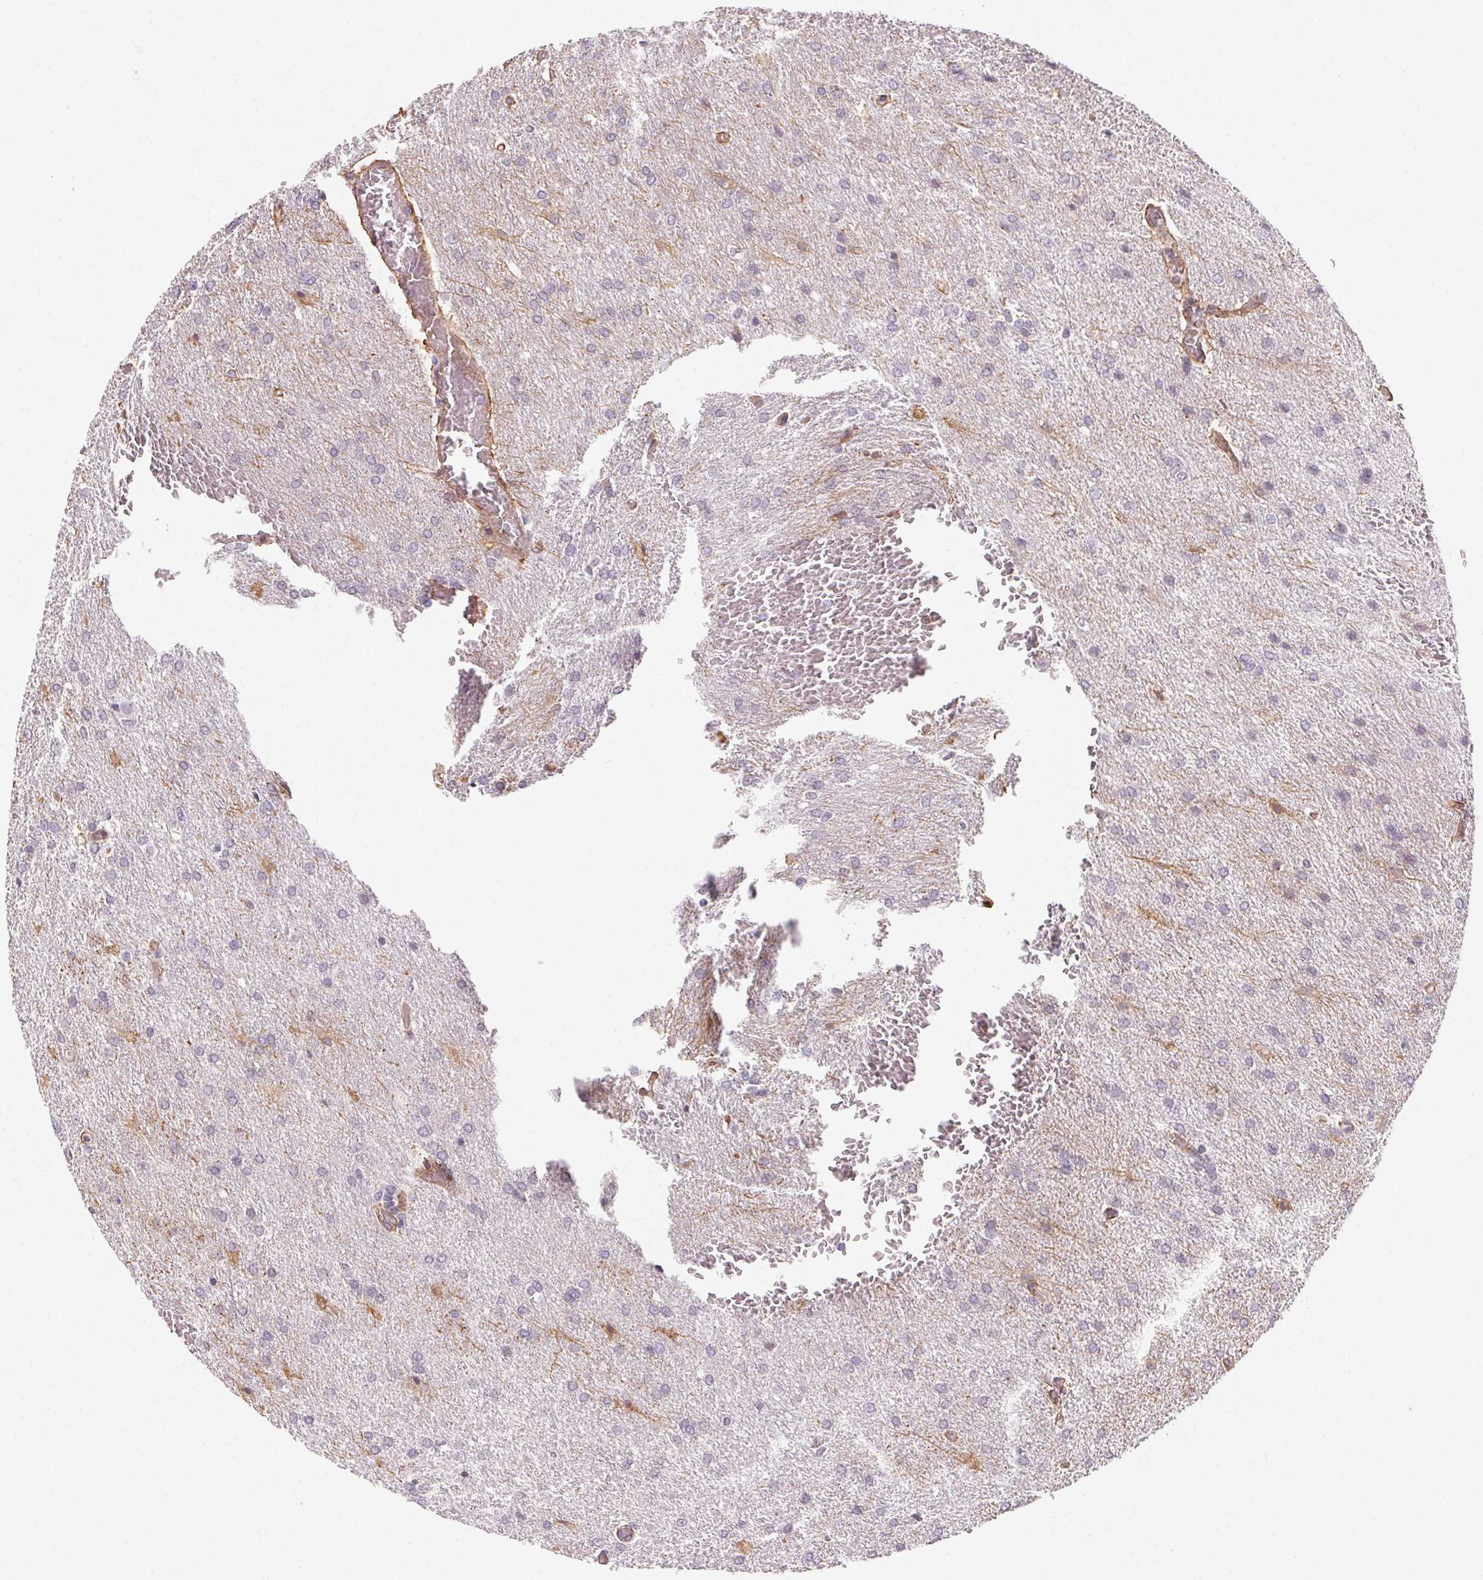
{"staining": {"intensity": "negative", "quantity": "none", "location": "none"}, "tissue": "glioma", "cell_type": "Tumor cells", "image_type": "cancer", "snomed": [{"axis": "morphology", "description": "Glioma, malignant, High grade"}, {"axis": "topography", "description": "Brain"}], "caption": "DAB (3,3'-diaminobenzidine) immunohistochemical staining of glioma shows no significant staining in tumor cells. The staining was performed using DAB to visualize the protein expression in brown, while the nuclei were stained in blue with hematoxylin (Magnification: 20x).", "gene": "PLA2G4F", "patient": {"sex": "male", "age": 68}}